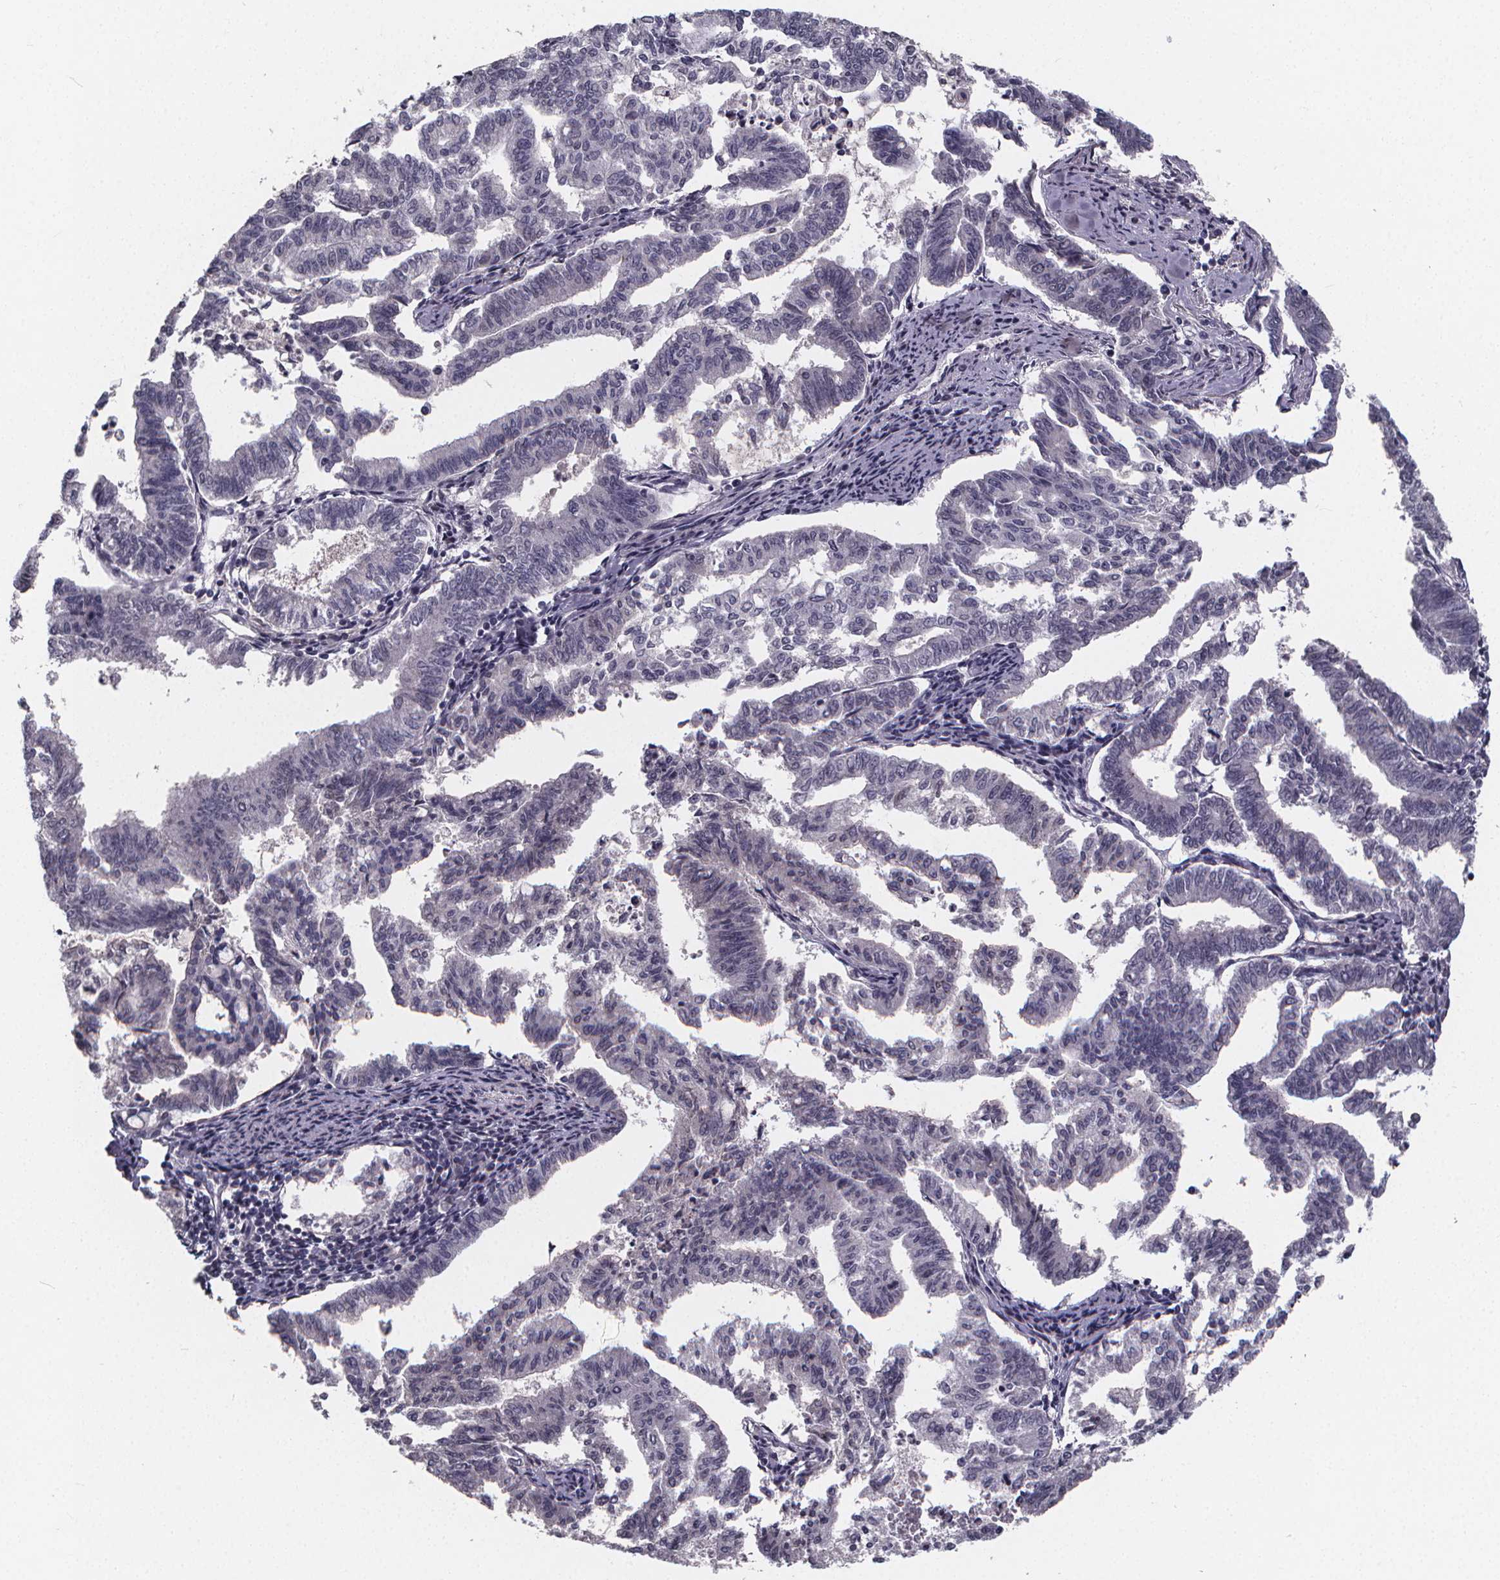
{"staining": {"intensity": "negative", "quantity": "none", "location": "none"}, "tissue": "endometrial cancer", "cell_type": "Tumor cells", "image_type": "cancer", "snomed": [{"axis": "morphology", "description": "Adenocarcinoma, NOS"}, {"axis": "topography", "description": "Endometrium"}], "caption": "Immunohistochemistry image of human endometrial adenocarcinoma stained for a protein (brown), which shows no staining in tumor cells.", "gene": "AGT", "patient": {"sex": "female", "age": 79}}